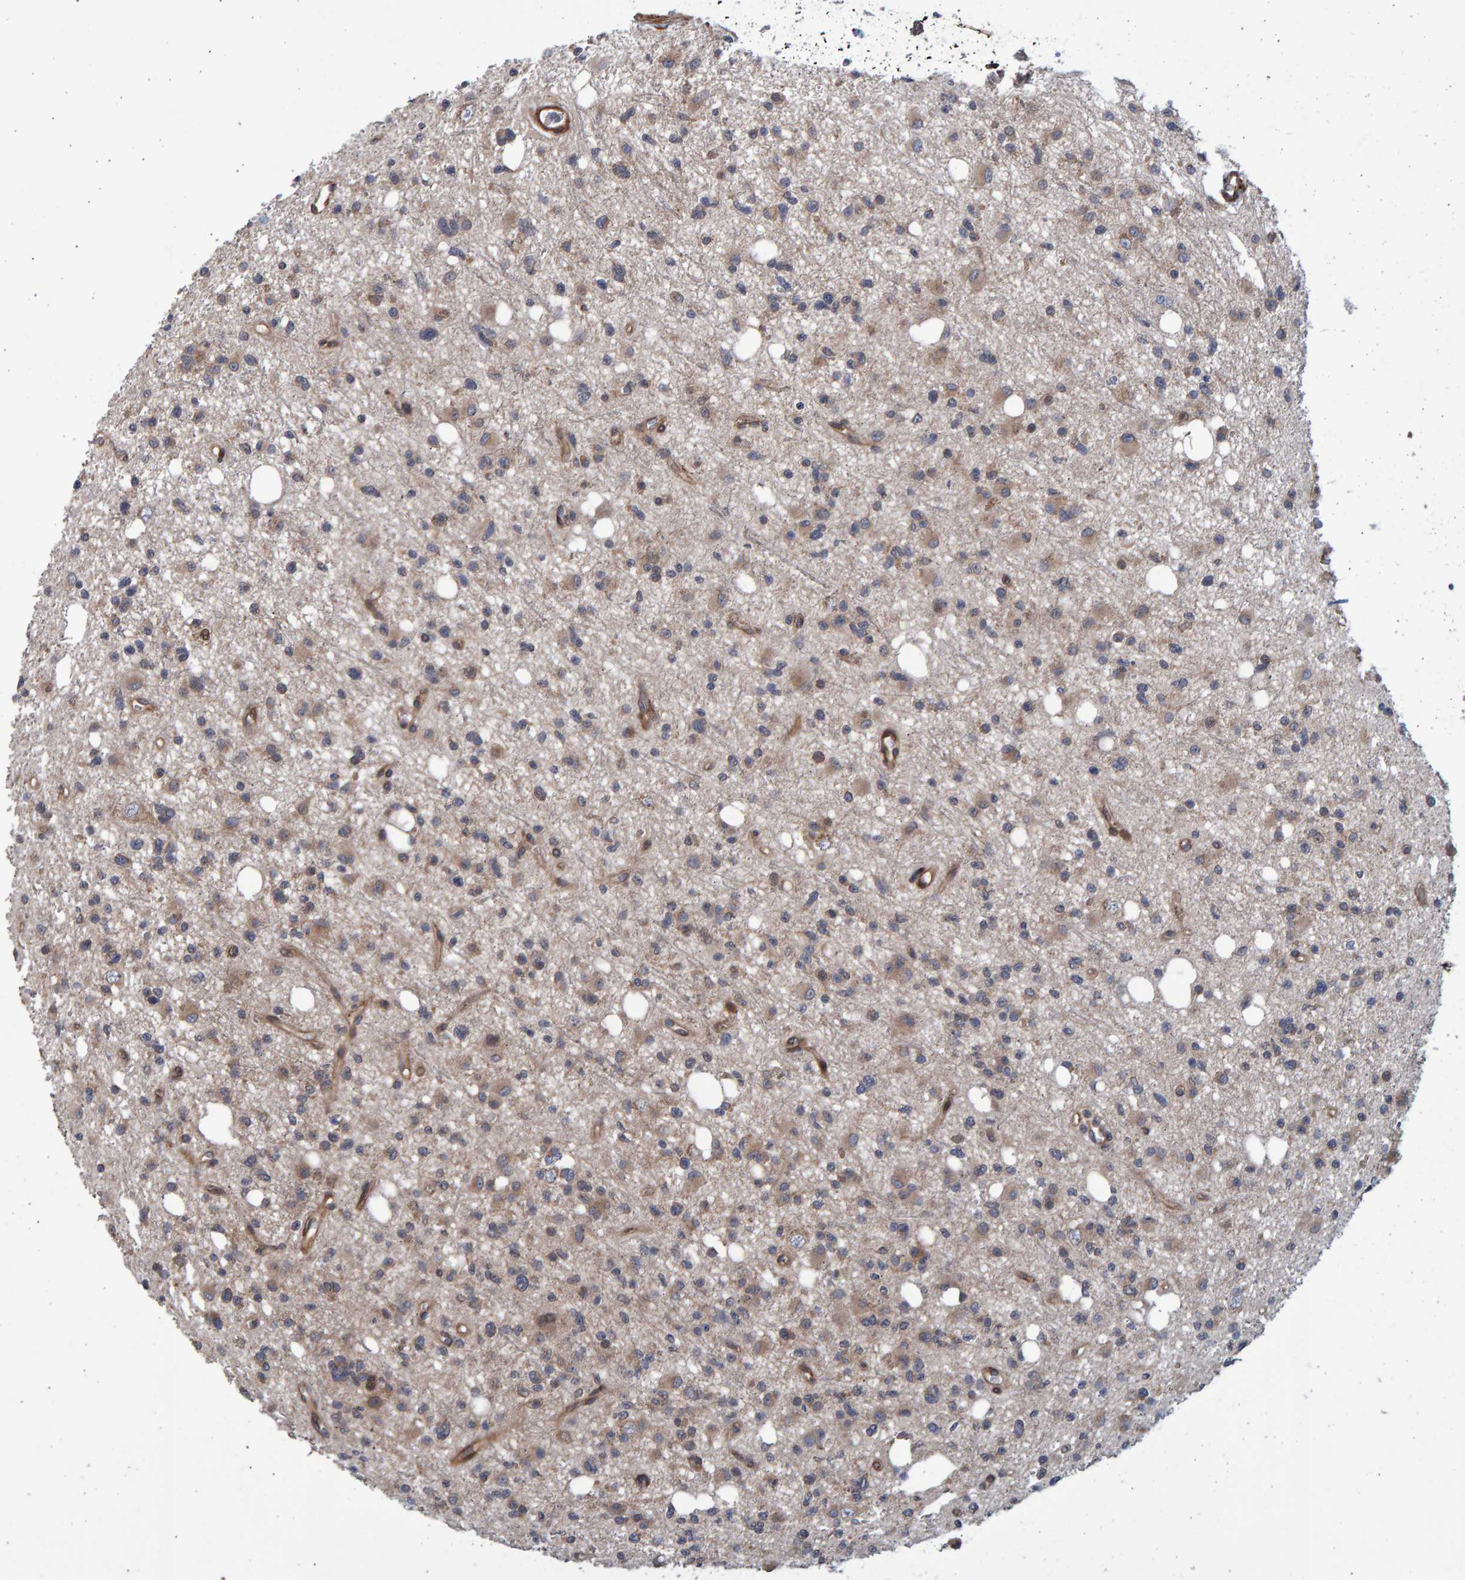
{"staining": {"intensity": "weak", "quantity": ">75%", "location": "cytoplasmic/membranous"}, "tissue": "glioma", "cell_type": "Tumor cells", "image_type": "cancer", "snomed": [{"axis": "morphology", "description": "Glioma, malignant, High grade"}, {"axis": "topography", "description": "Brain"}], "caption": "Immunohistochemical staining of glioma shows low levels of weak cytoplasmic/membranous protein positivity in about >75% of tumor cells.", "gene": "LRBA", "patient": {"sex": "female", "age": 62}}